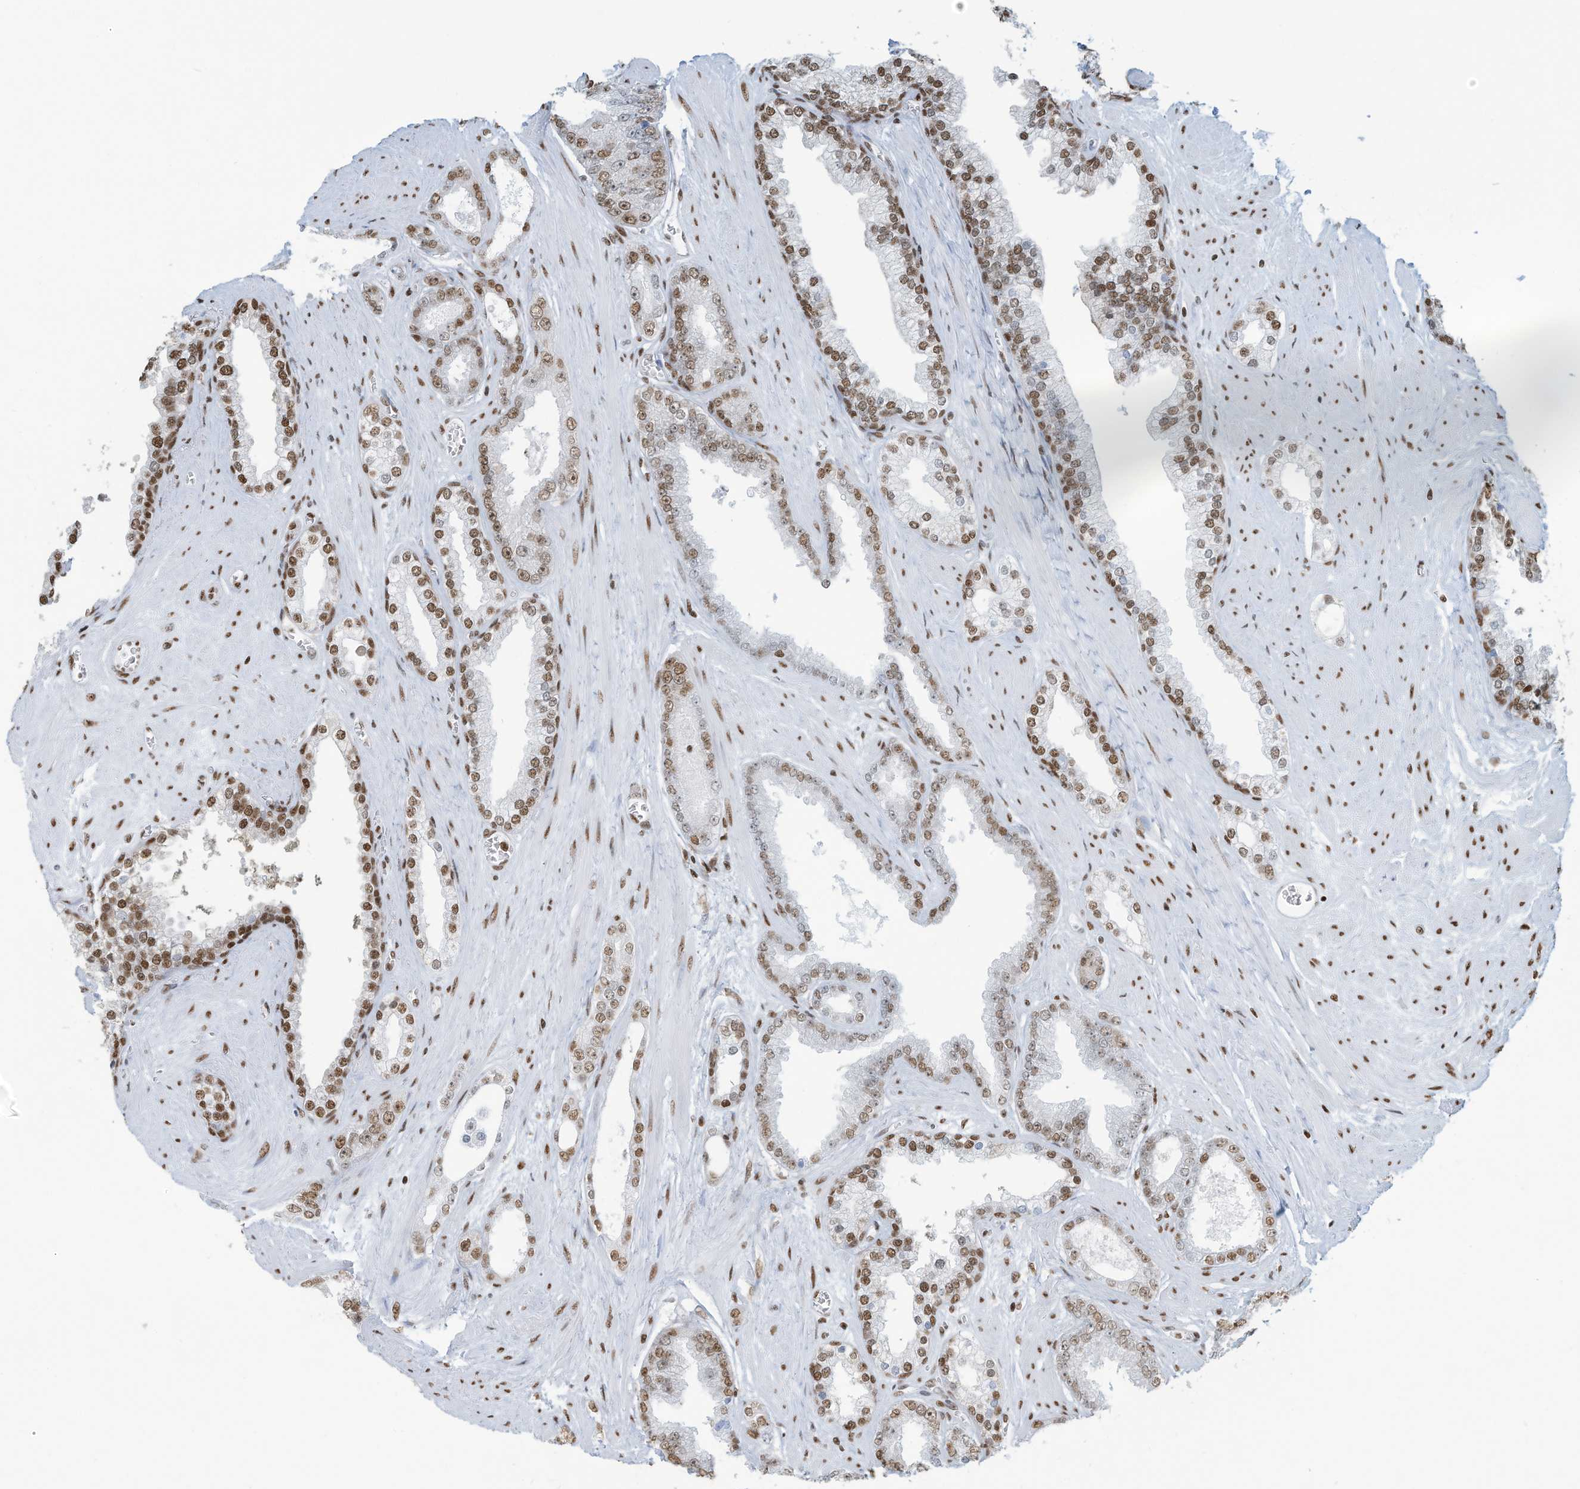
{"staining": {"intensity": "moderate", "quantity": "25%-75%", "location": "nuclear"}, "tissue": "prostate cancer", "cell_type": "Tumor cells", "image_type": "cancer", "snomed": [{"axis": "morphology", "description": "Adenocarcinoma, Low grade"}, {"axis": "topography", "description": "Prostate"}], "caption": "A medium amount of moderate nuclear expression is identified in about 25%-75% of tumor cells in prostate cancer tissue. (DAB (3,3'-diaminobenzidine) IHC with brightfield microscopy, high magnification).", "gene": "SARNP", "patient": {"sex": "male", "age": 62}}